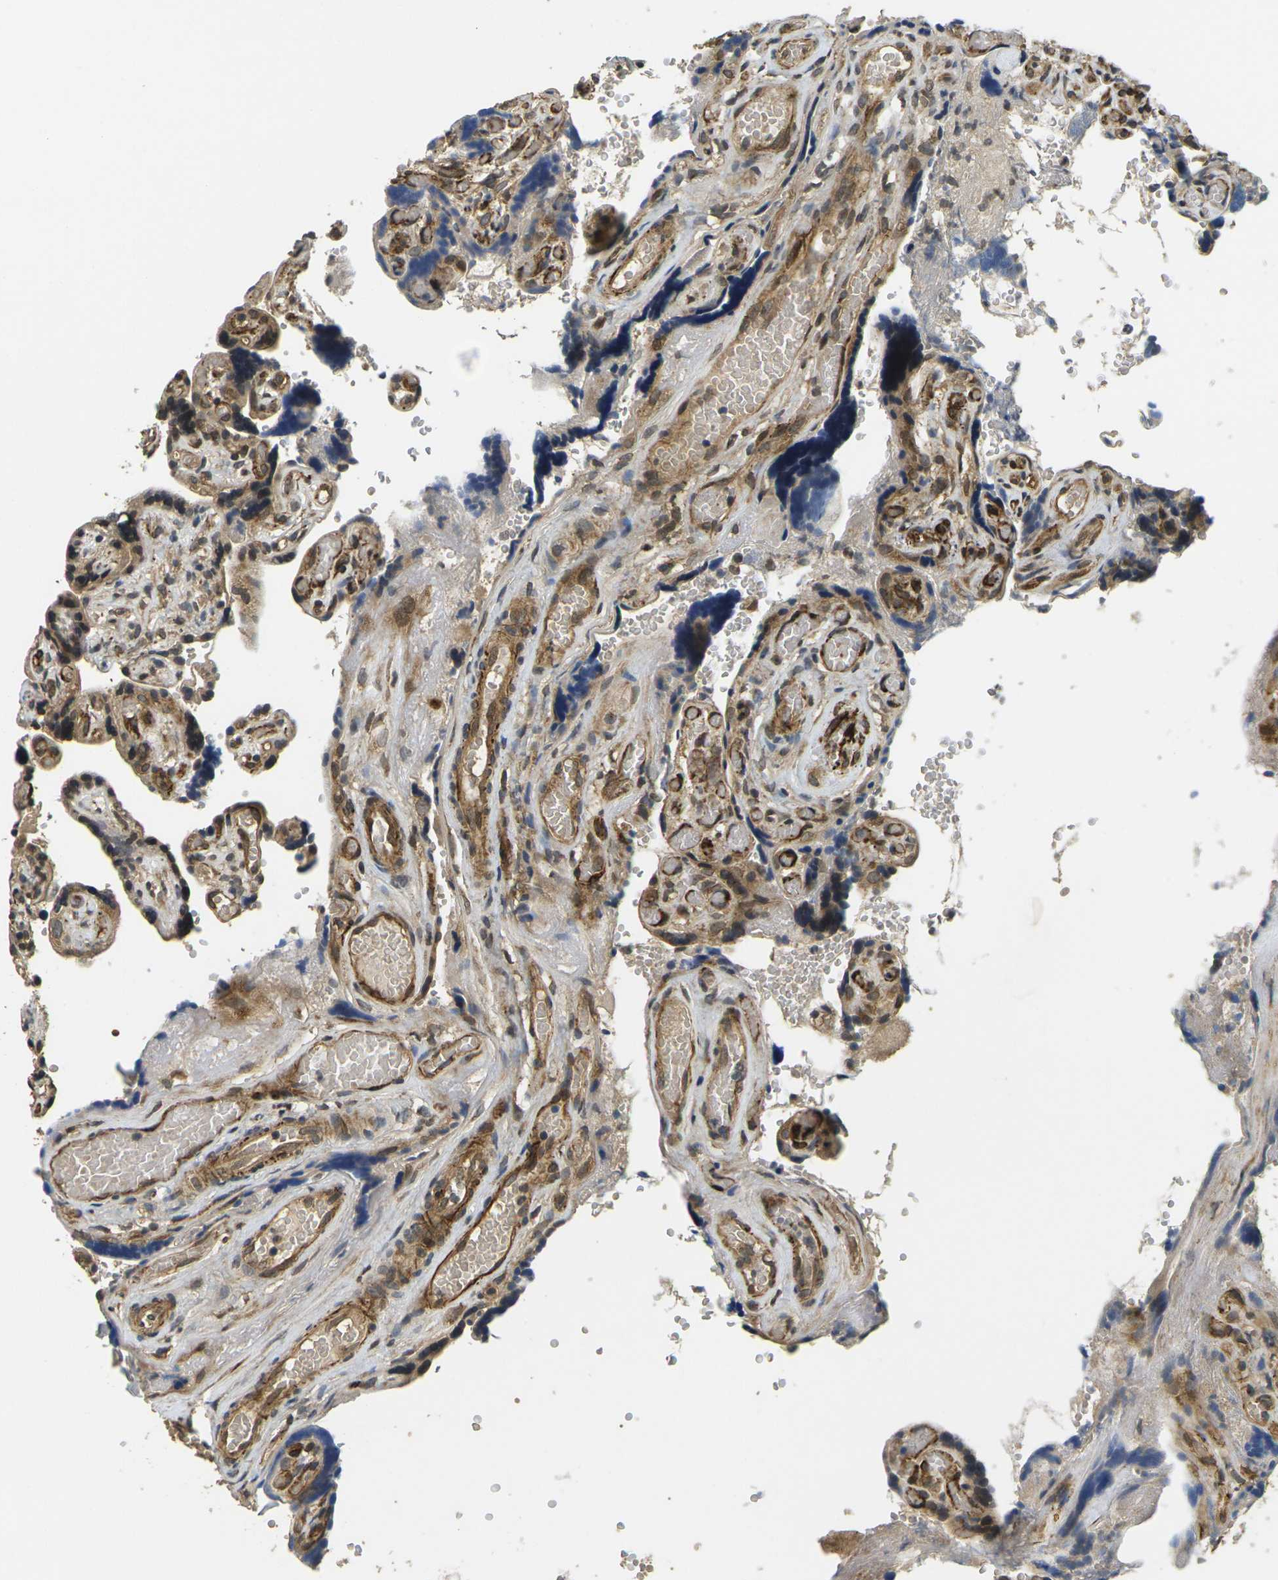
{"staining": {"intensity": "moderate", "quantity": ">75%", "location": "cytoplasmic/membranous"}, "tissue": "placenta", "cell_type": "Decidual cells", "image_type": "normal", "snomed": [{"axis": "morphology", "description": "Normal tissue, NOS"}, {"axis": "topography", "description": "Placenta"}], "caption": "Moderate cytoplasmic/membranous protein staining is appreciated in approximately >75% of decidual cells in placenta.", "gene": "FUT11", "patient": {"sex": "female", "age": 30}}